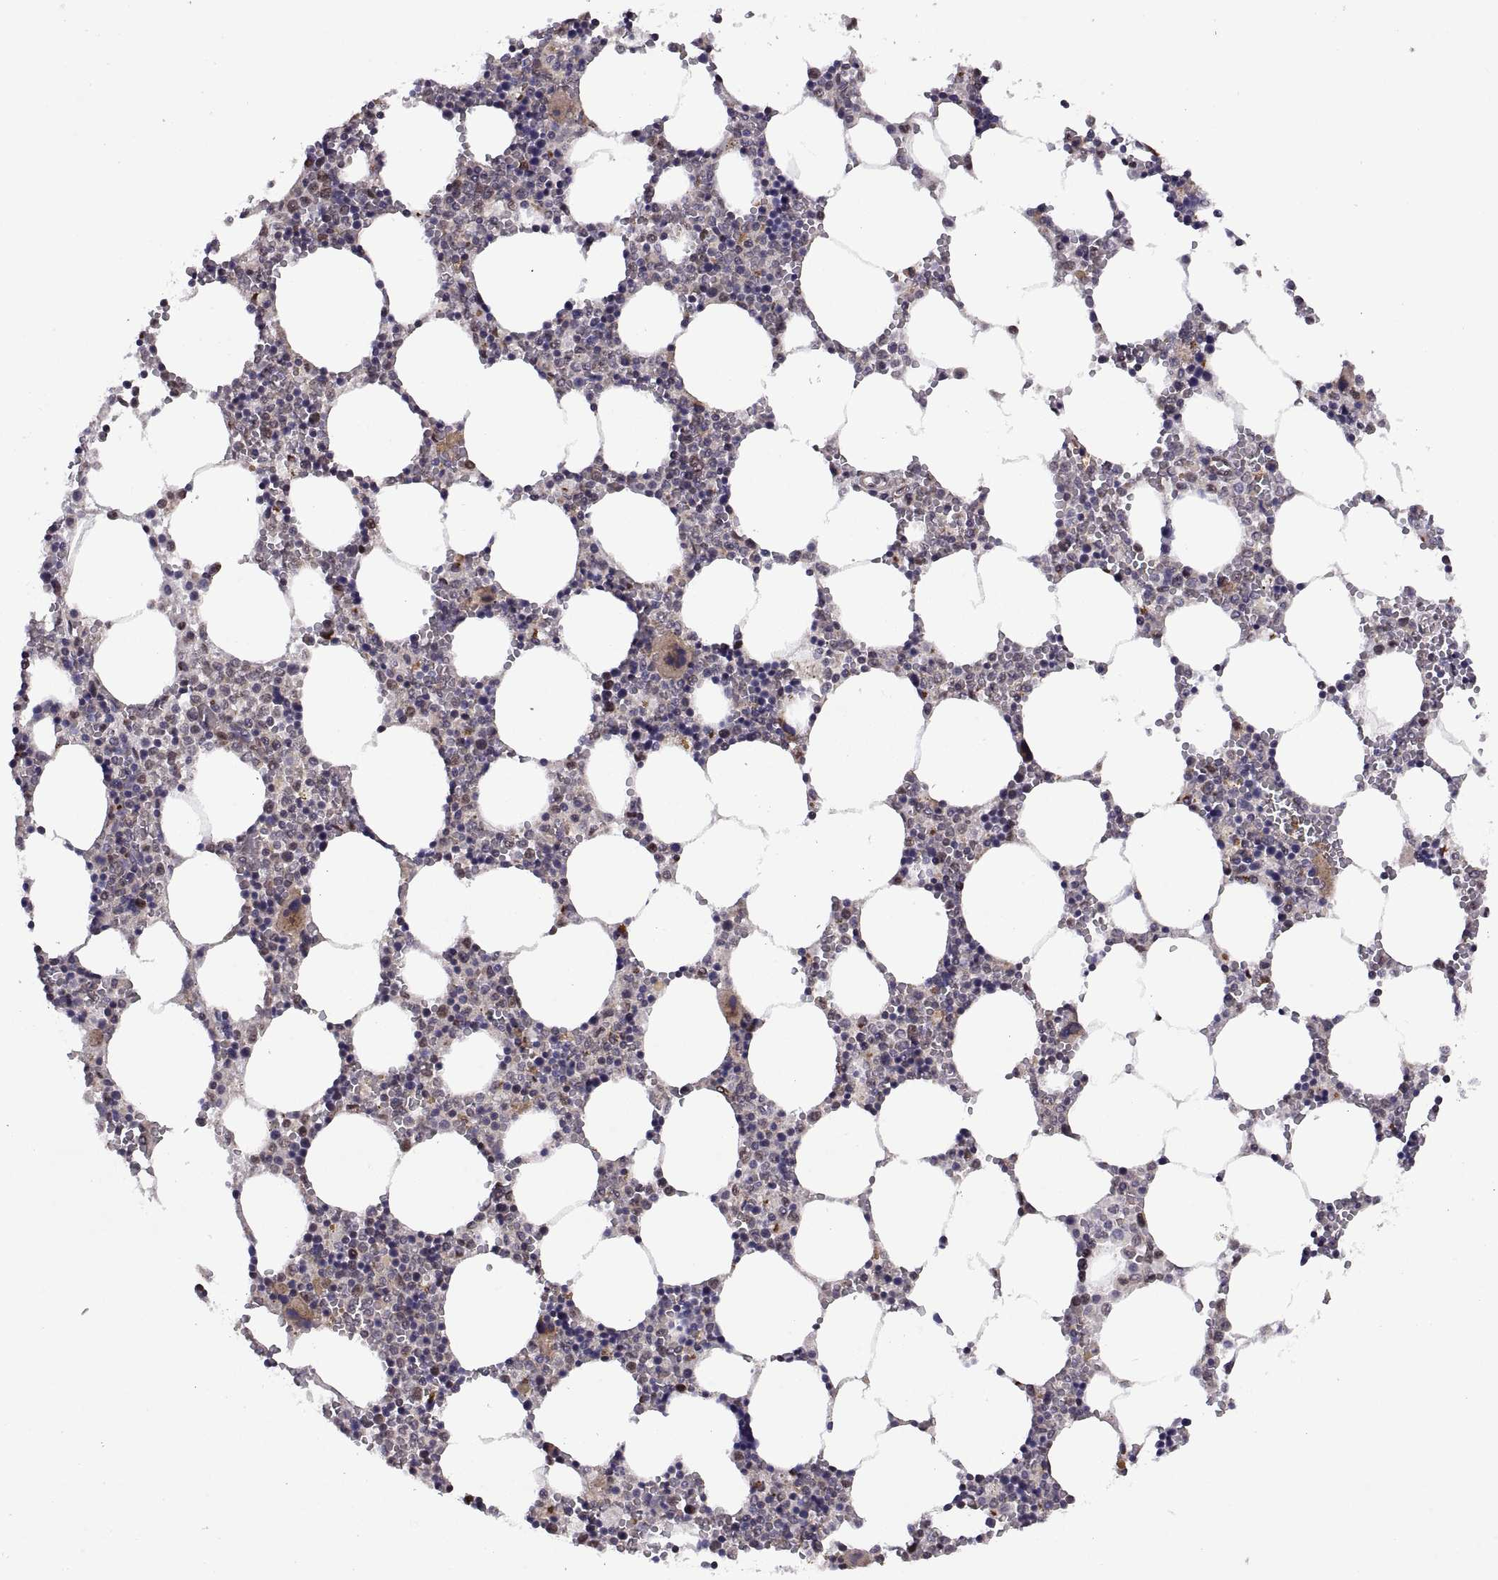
{"staining": {"intensity": "weak", "quantity": "<25%", "location": "cytoplasmic/membranous"}, "tissue": "bone marrow", "cell_type": "Hematopoietic cells", "image_type": "normal", "snomed": [{"axis": "morphology", "description": "Normal tissue, NOS"}, {"axis": "topography", "description": "Bone marrow"}], "caption": "Immunohistochemistry of unremarkable human bone marrow shows no expression in hematopoietic cells.", "gene": "ARRB1", "patient": {"sex": "female", "age": 64}}